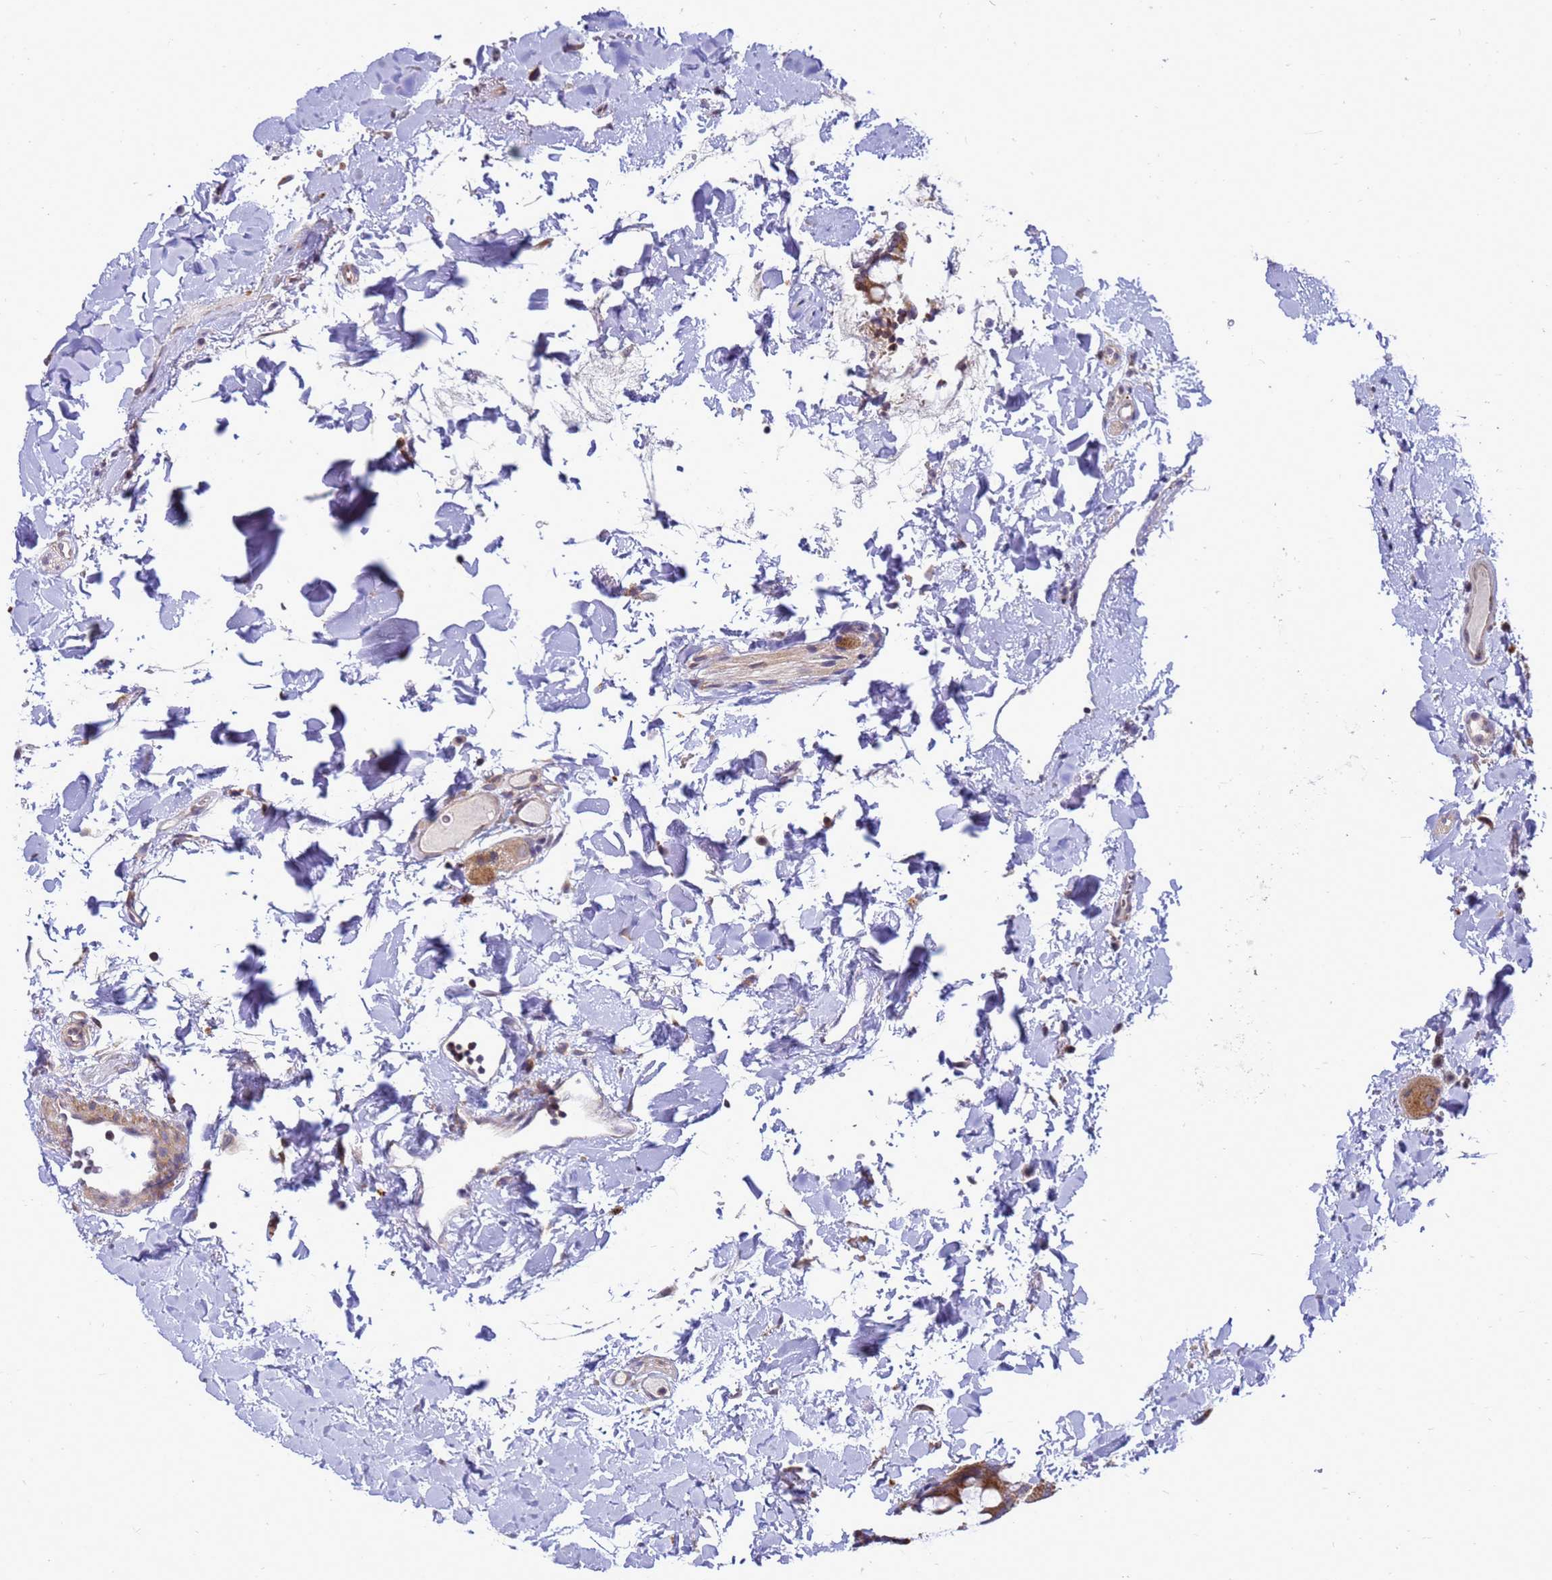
{"staining": {"intensity": "weak", "quantity": ">75%", "location": "cytoplasmic/membranous"}, "tissue": "colon", "cell_type": "Endothelial cells", "image_type": "normal", "snomed": [{"axis": "morphology", "description": "Normal tissue, NOS"}, {"axis": "topography", "description": "Colon"}], "caption": "A photomicrograph of human colon stained for a protein reveals weak cytoplasmic/membranous brown staining in endothelial cells. (Brightfield microscopy of DAB IHC at high magnification).", "gene": "C12orf43", "patient": {"sex": "female", "age": 79}}